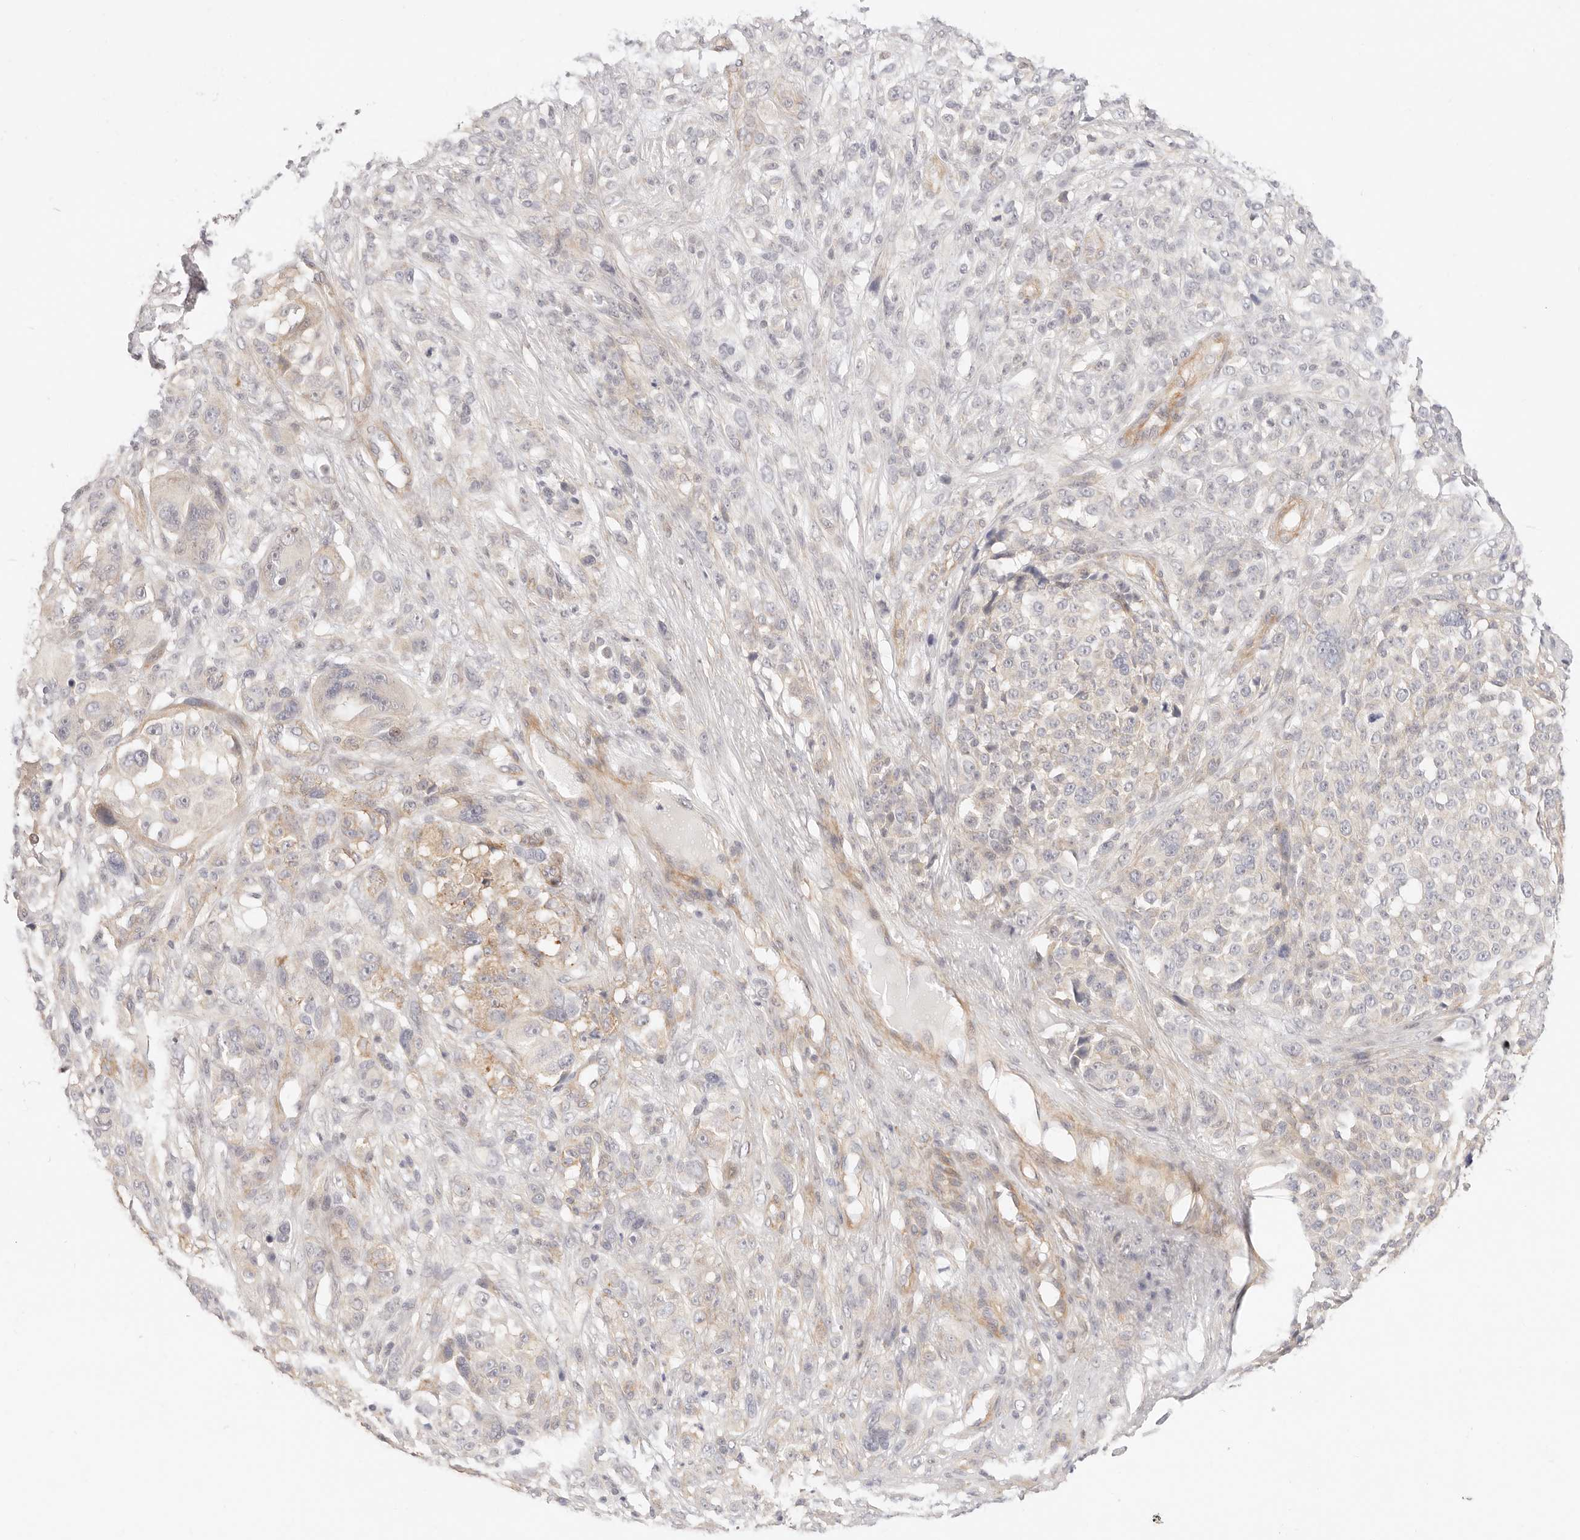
{"staining": {"intensity": "negative", "quantity": "none", "location": "none"}, "tissue": "melanoma", "cell_type": "Tumor cells", "image_type": "cancer", "snomed": [{"axis": "morphology", "description": "Malignant melanoma, NOS"}, {"axis": "topography", "description": "Skin"}], "caption": "IHC of human malignant melanoma demonstrates no expression in tumor cells. Brightfield microscopy of IHC stained with DAB (3,3'-diaminobenzidine) (brown) and hematoxylin (blue), captured at high magnification.", "gene": "UBXN10", "patient": {"sex": "female", "age": 55}}